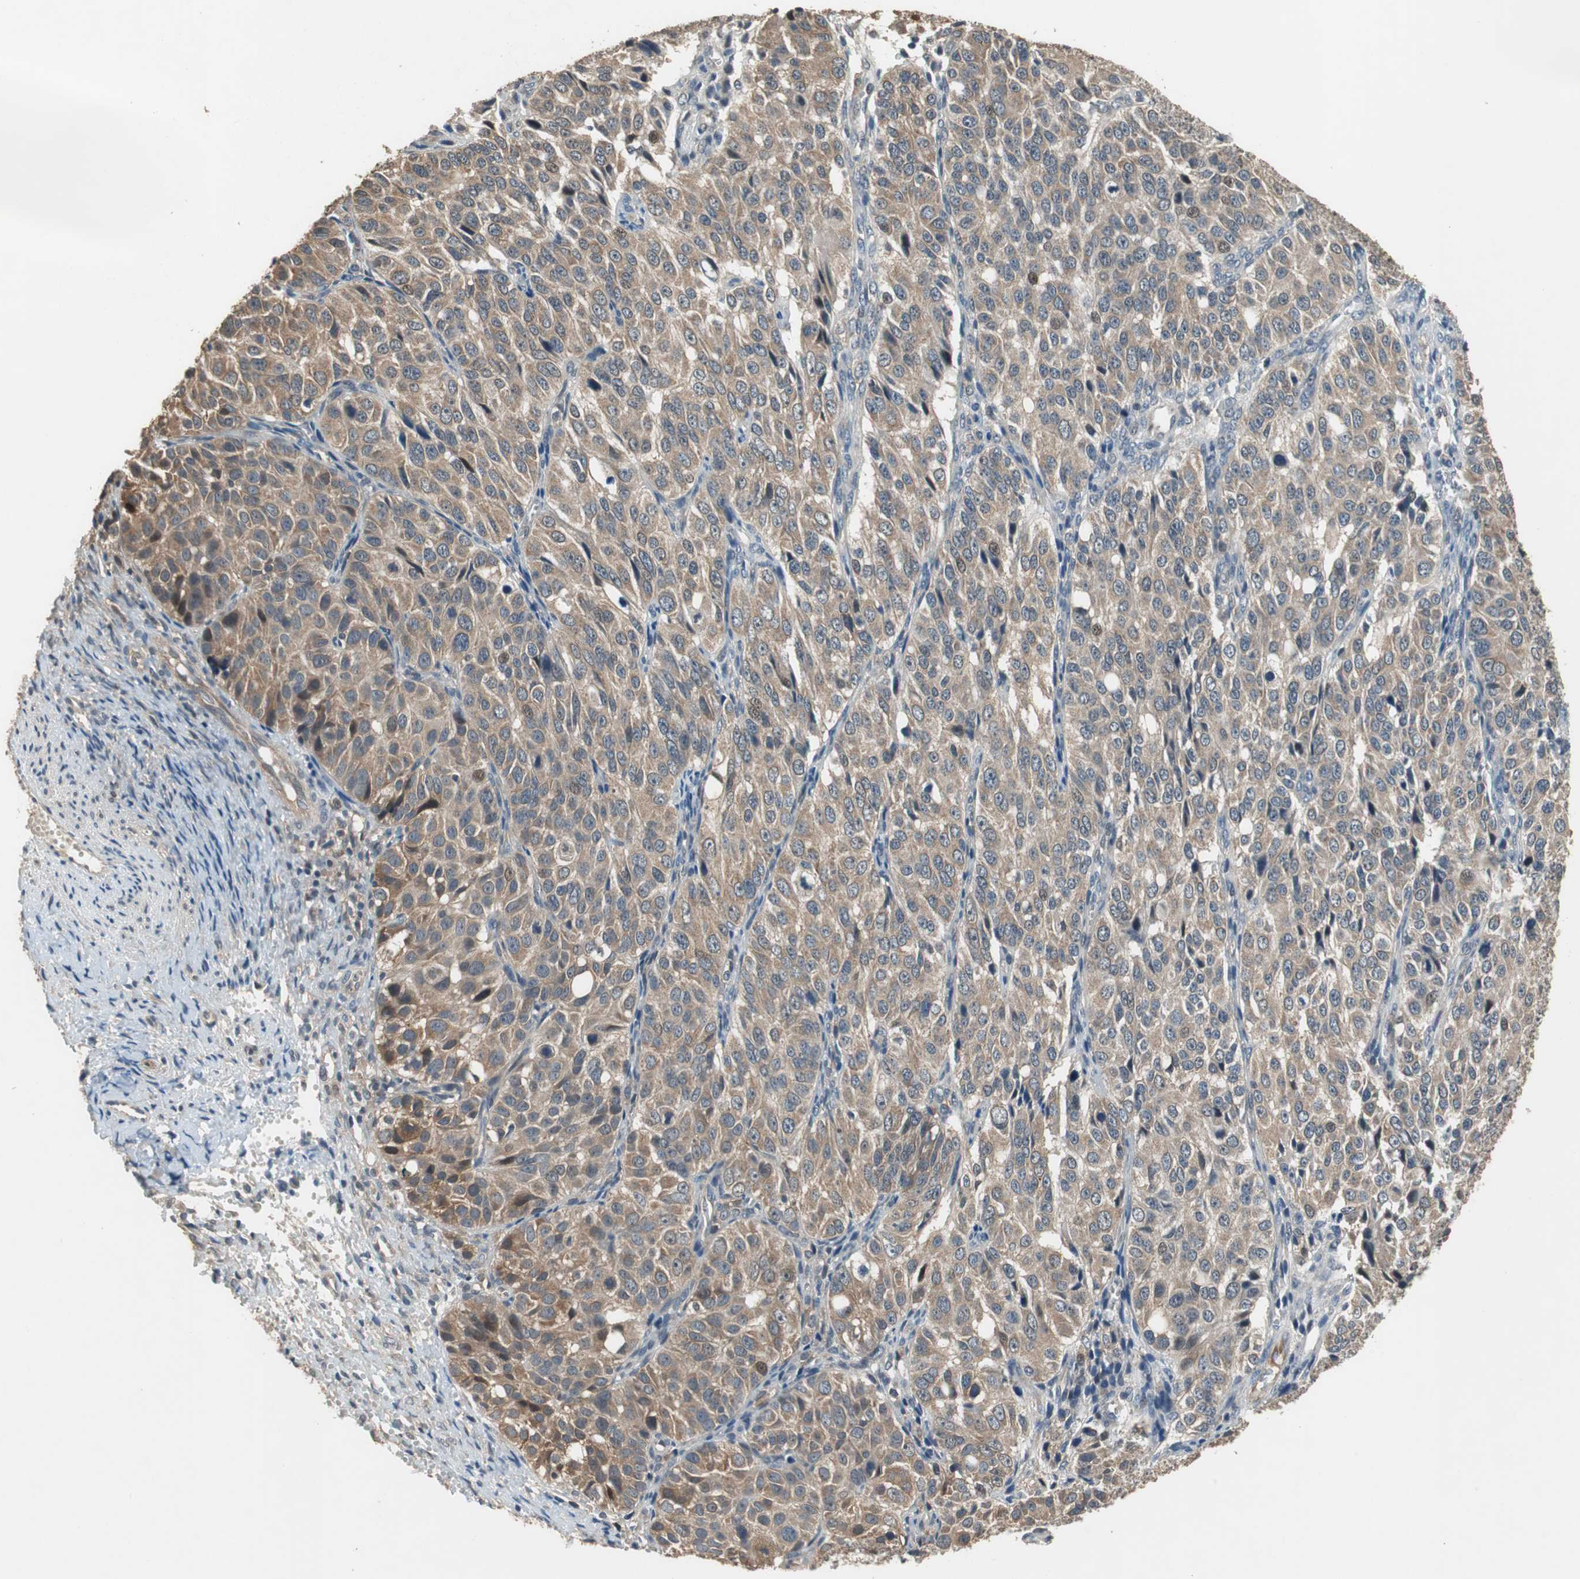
{"staining": {"intensity": "moderate", "quantity": ">75%", "location": "cytoplasmic/membranous"}, "tissue": "ovarian cancer", "cell_type": "Tumor cells", "image_type": "cancer", "snomed": [{"axis": "morphology", "description": "Carcinoma, endometroid"}, {"axis": "topography", "description": "Ovary"}], "caption": "Immunohistochemistry (IHC) (DAB) staining of human ovarian endometroid carcinoma shows moderate cytoplasmic/membranous protein positivity in about >75% of tumor cells.", "gene": "PI4KB", "patient": {"sex": "female", "age": 51}}